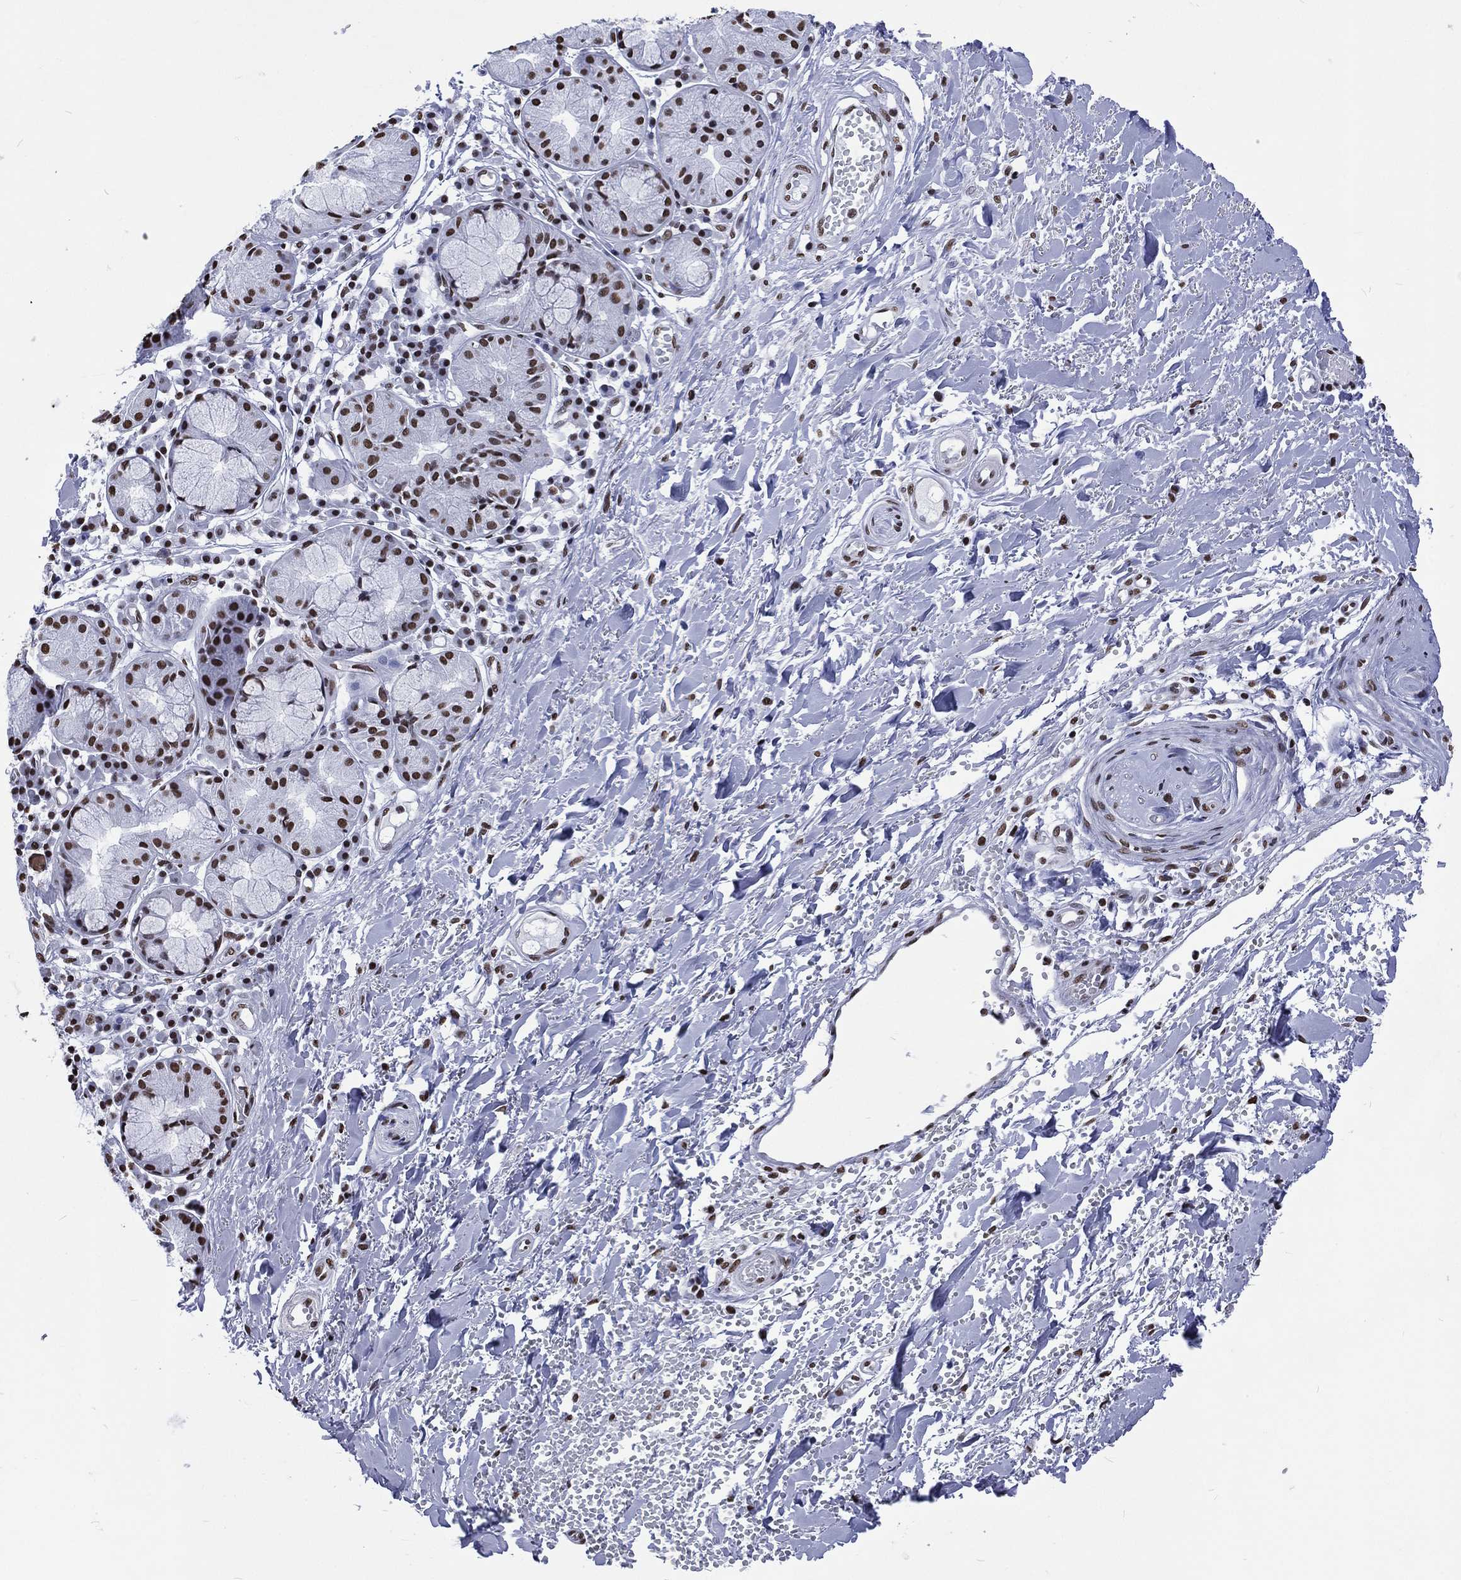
{"staining": {"intensity": "negative", "quantity": "none", "location": "none"}, "tissue": "adipose tissue", "cell_type": "Adipocytes", "image_type": "normal", "snomed": [{"axis": "morphology", "description": "Normal tissue, NOS"}, {"axis": "topography", "description": "Cartilage tissue"}], "caption": "The histopathology image reveals no significant staining in adipocytes of adipose tissue.", "gene": "RETREG2", "patient": {"sex": "male", "age": 81}}